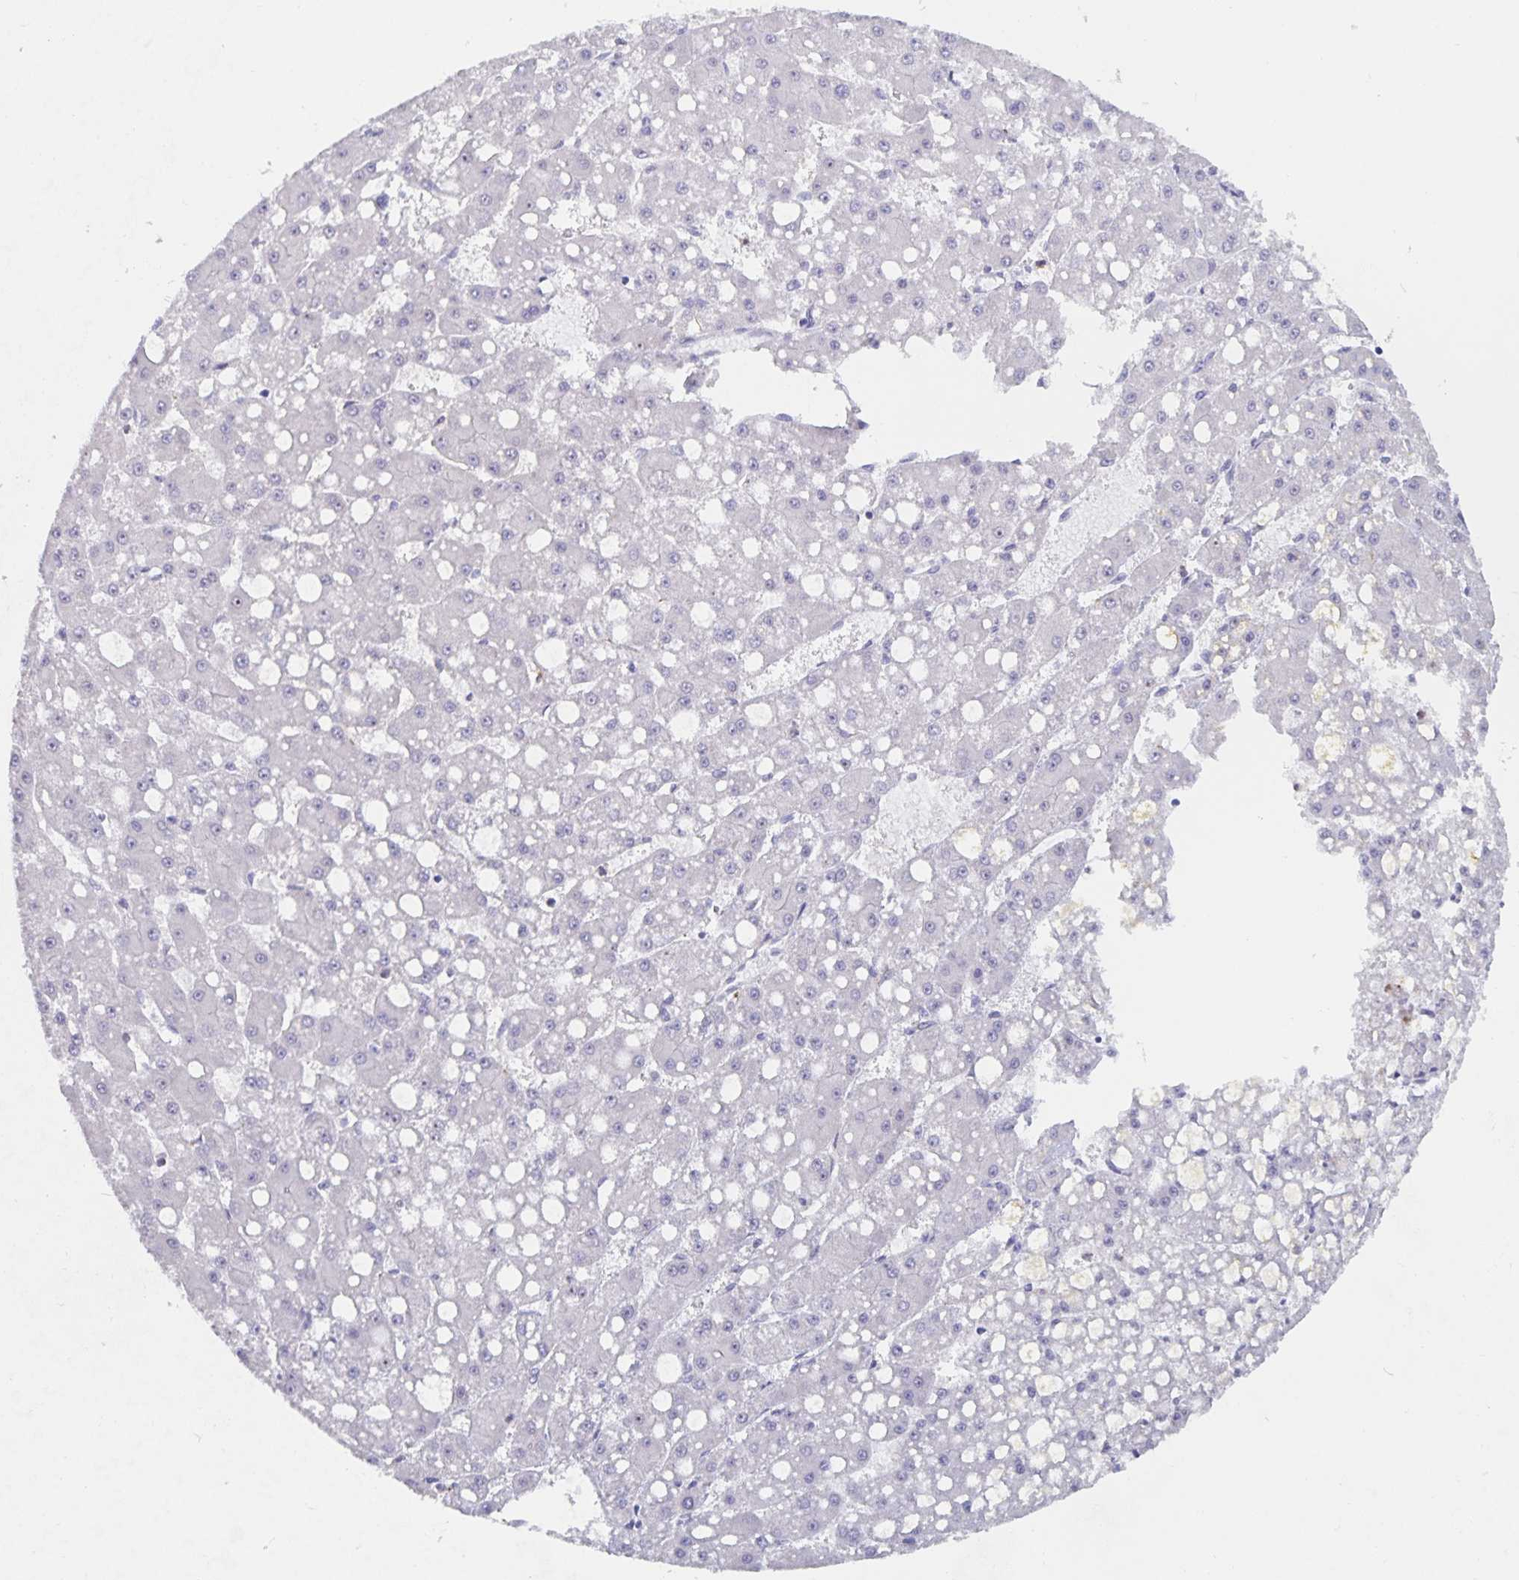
{"staining": {"intensity": "negative", "quantity": "none", "location": "none"}, "tissue": "liver cancer", "cell_type": "Tumor cells", "image_type": "cancer", "snomed": [{"axis": "morphology", "description": "Carcinoma, Hepatocellular, NOS"}, {"axis": "topography", "description": "Liver"}], "caption": "IHC histopathology image of human liver cancer stained for a protein (brown), which shows no staining in tumor cells.", "gene": "CDC42BPG", "patient": {"sex": "male", "age": 67}}